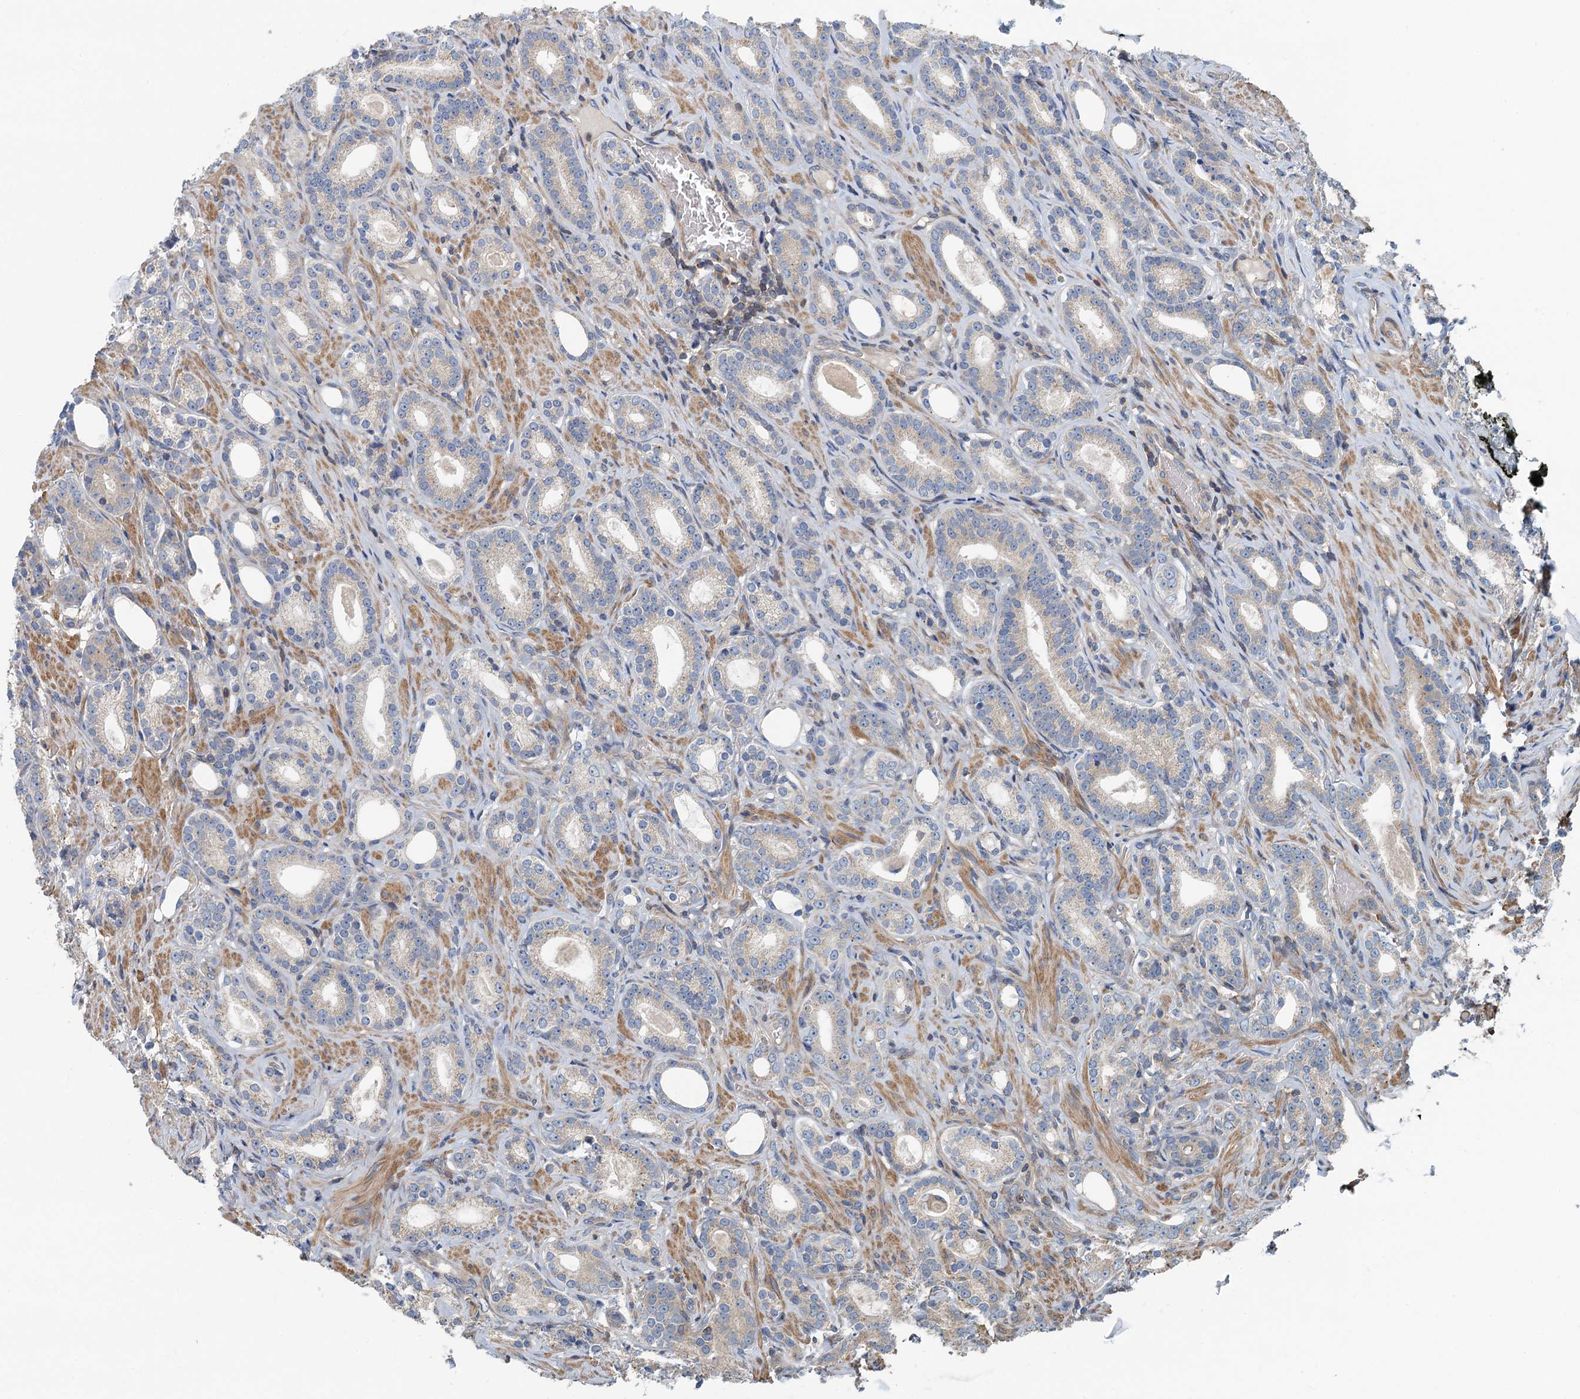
{"staining": {"intensity": "negative", "quantity": "none", "location": "none"}, "tissue": "prostate cancer", "cell_type": "Tumor cells", "image_type": "cancer", "snomed": [{"axis": "morphology", "description": "Adenocarcinoma, Low grade"}, {"axis": "topography", "description": "Prostate"}], "caption": "The micrograph exhibits no staining of tumor cells in adenocarcinoma (low-grade) (prostate).", "gene": "PPP1R14D", "patient": {"sex": "male", "age": 71}}